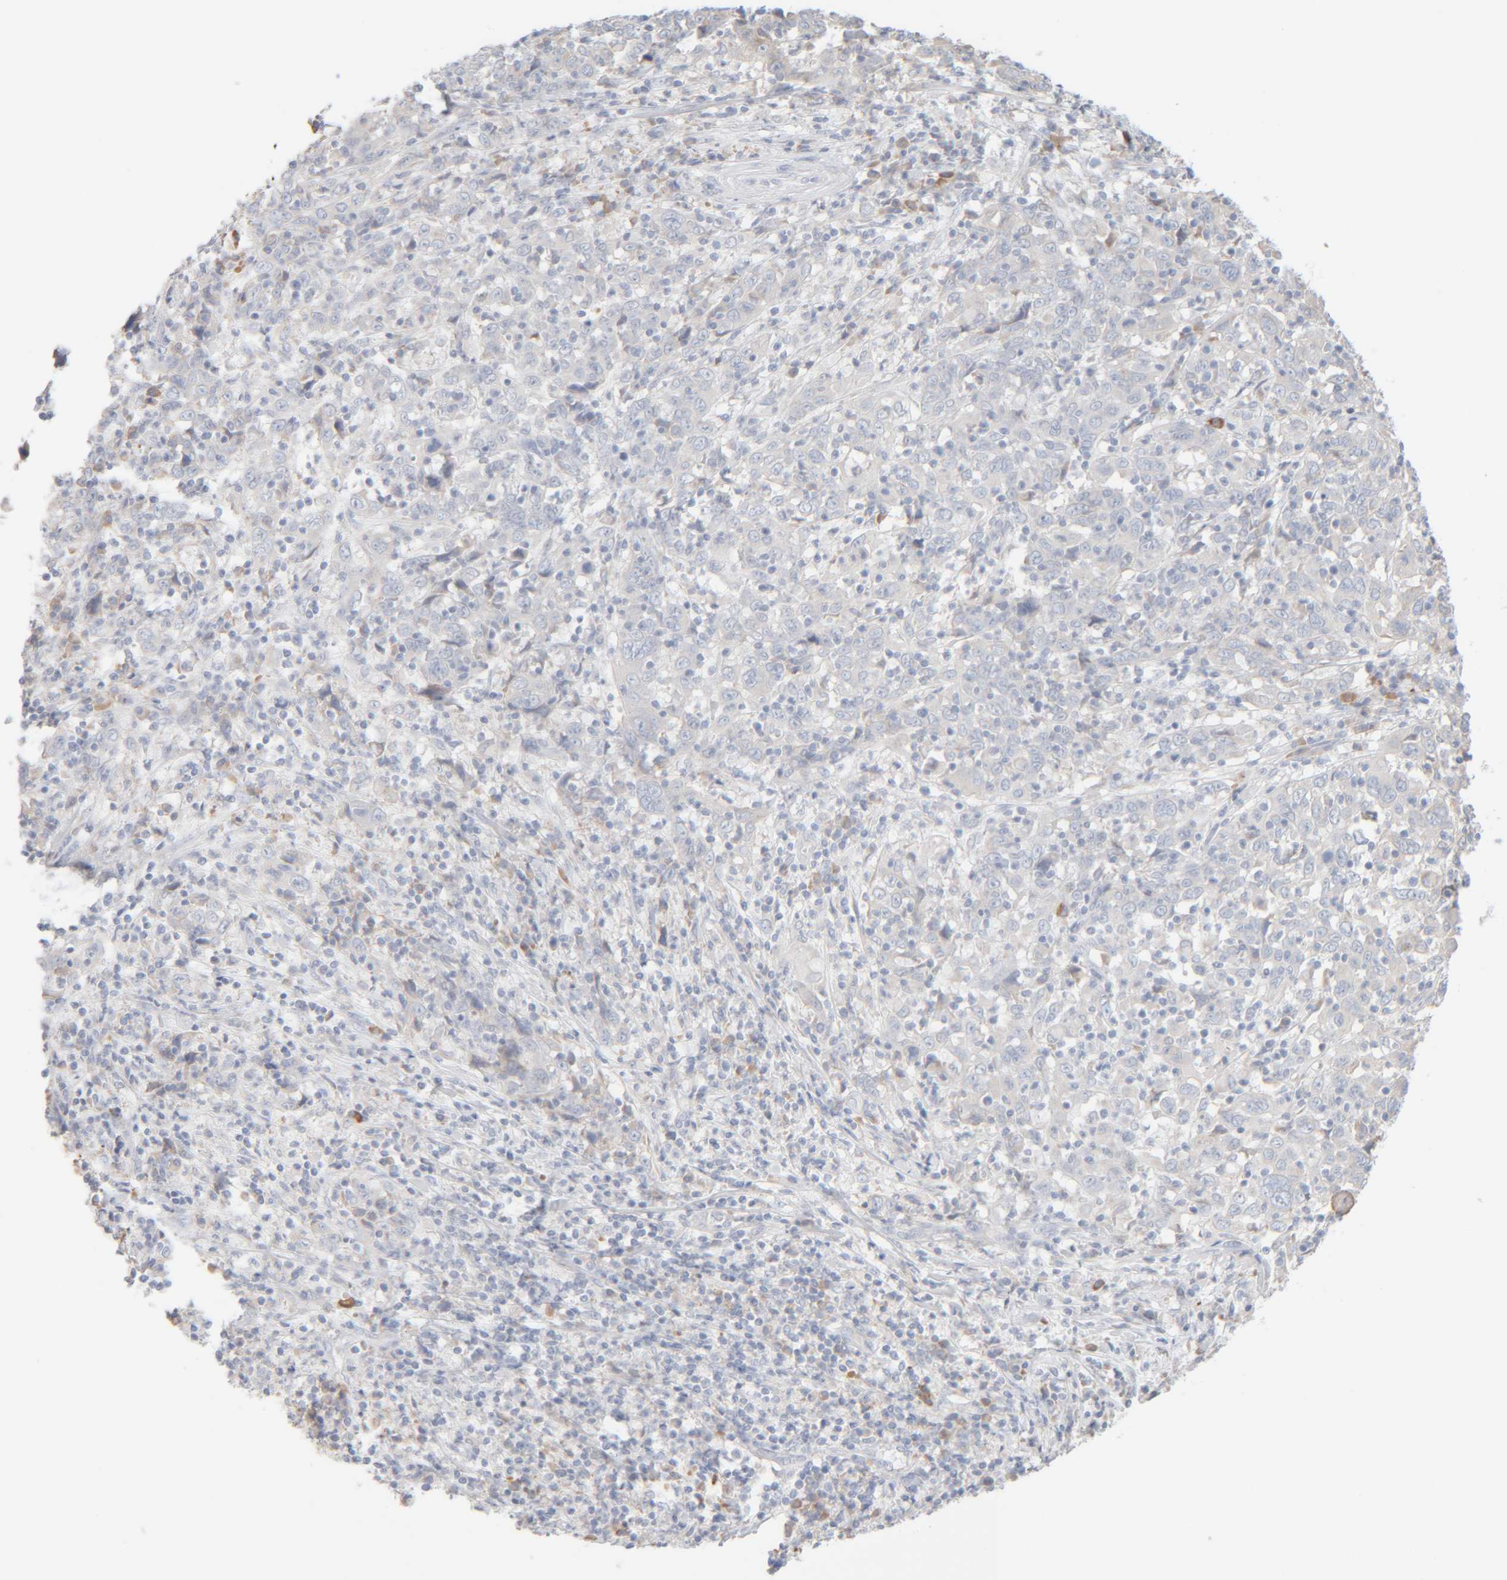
{"staining": {"intensity": "negative", "quantity": "none", "location": "none"}, "tissue": "cervical cancer", "cell_type": "Tumor cells", "image_type": "cancer", "snomed": [{"axis": "morphology", "description": "Squamous cell carcinoma, NOS"}, {"axis": "topography", "description": "Cervix"}], "caption": "Immunohistochemistry of human squamous cell carcinoma (cervical) exhibits no positivity in tumor cells.", "gene": "RIDA", "patient": {"sex": "female", "age": 46}}